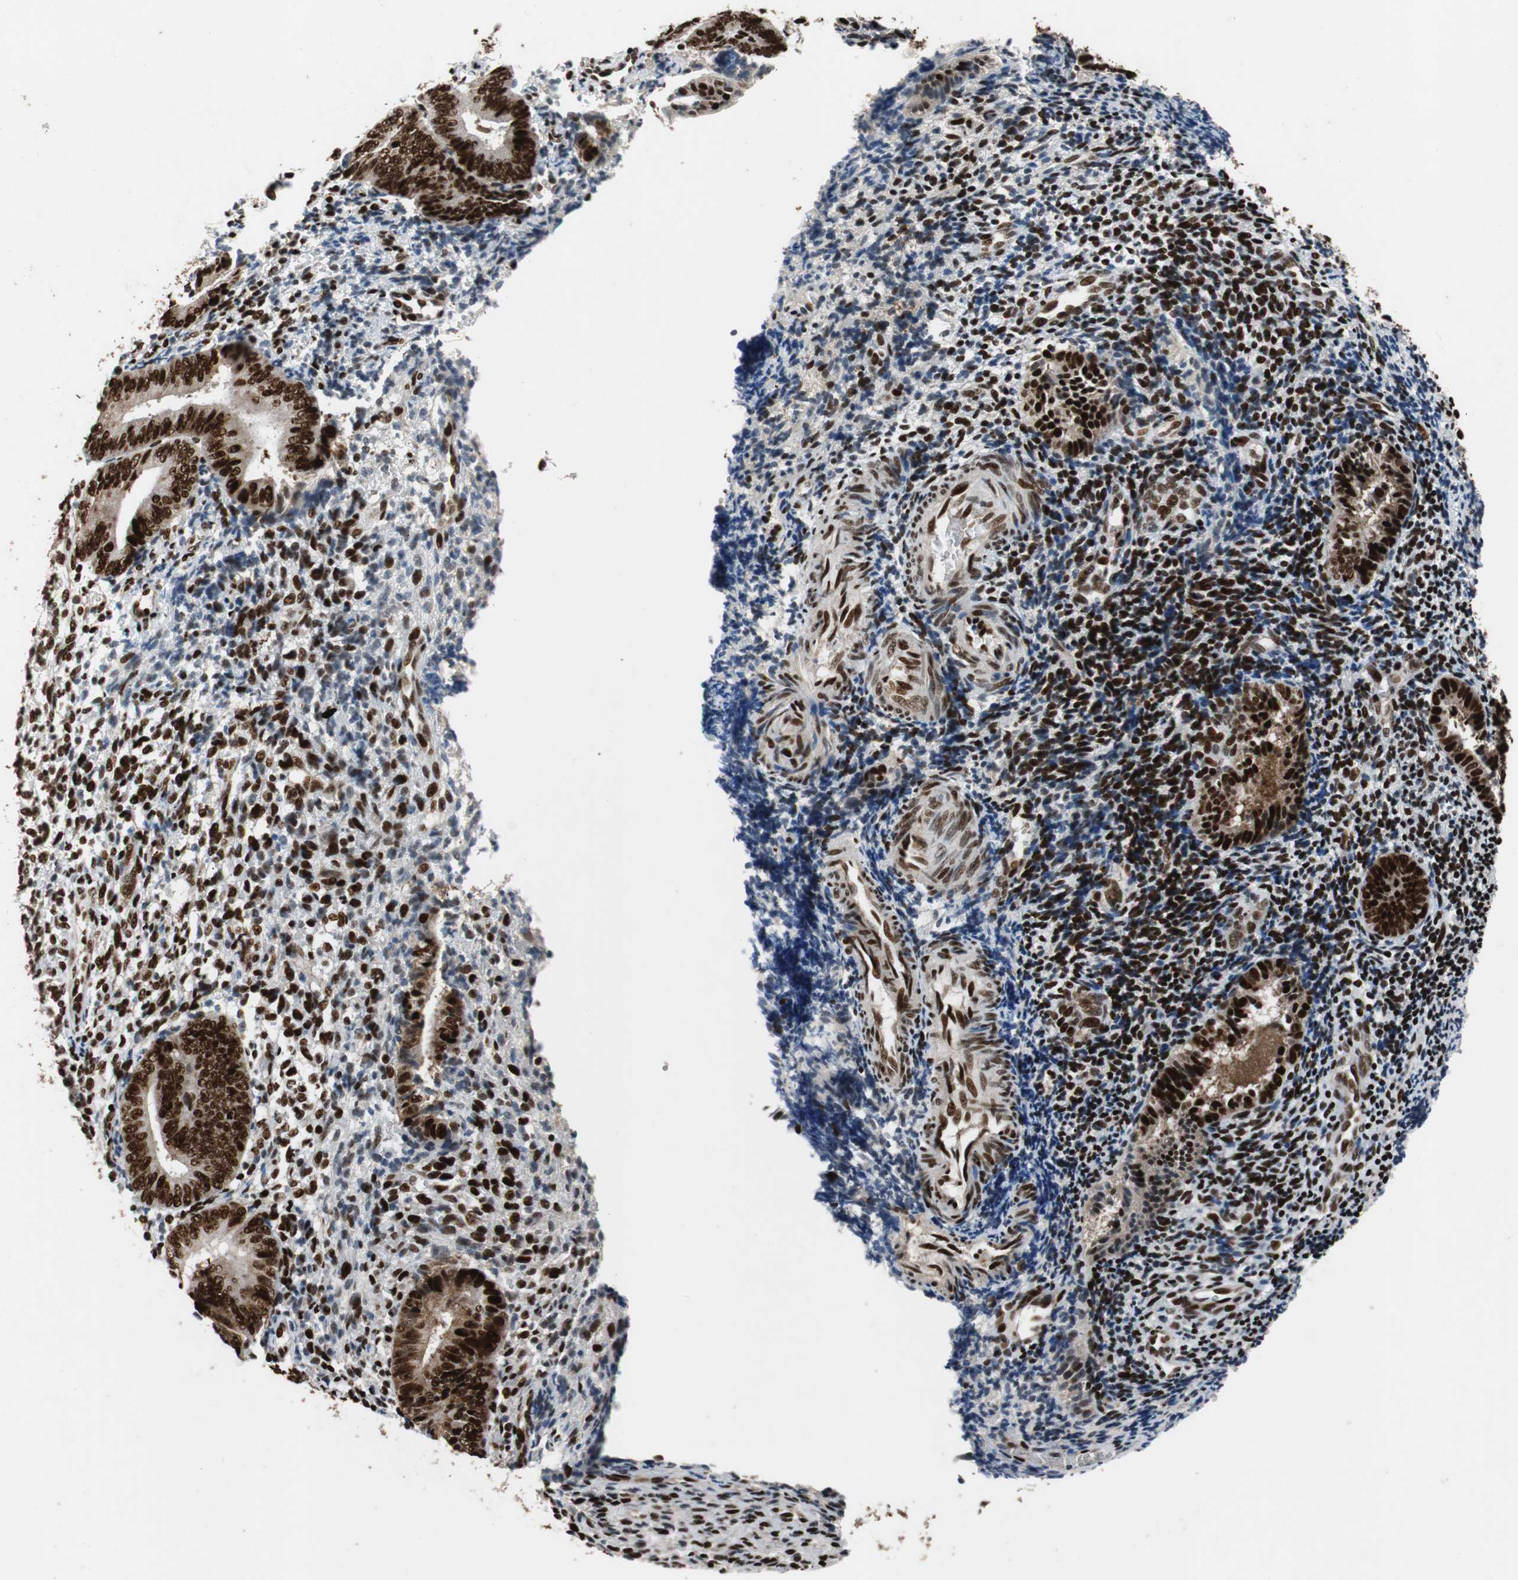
{"staining": {"intensity": "strong", "quantity": ">75%", "location": "nuclear"}, "tissue": "endometrium", "cell_type": "Cells in endometrial stroma", "image_type": "normal", "snomed": [{"axis": "morphology", "description": "Normal tissue, NOS"}, {"axis": "topography", "description": "Uterus"}, {"axis": "topography", "description": "Endometrium"}], "caption": "Immunohistochemical staining of normal human endometrium exhibits >75% levels of strong nuclear protein positivity in about >75% of cells in endometrial stroma.", "gene": "NBL1", "patient": {"sex": "female", "age": 33}}